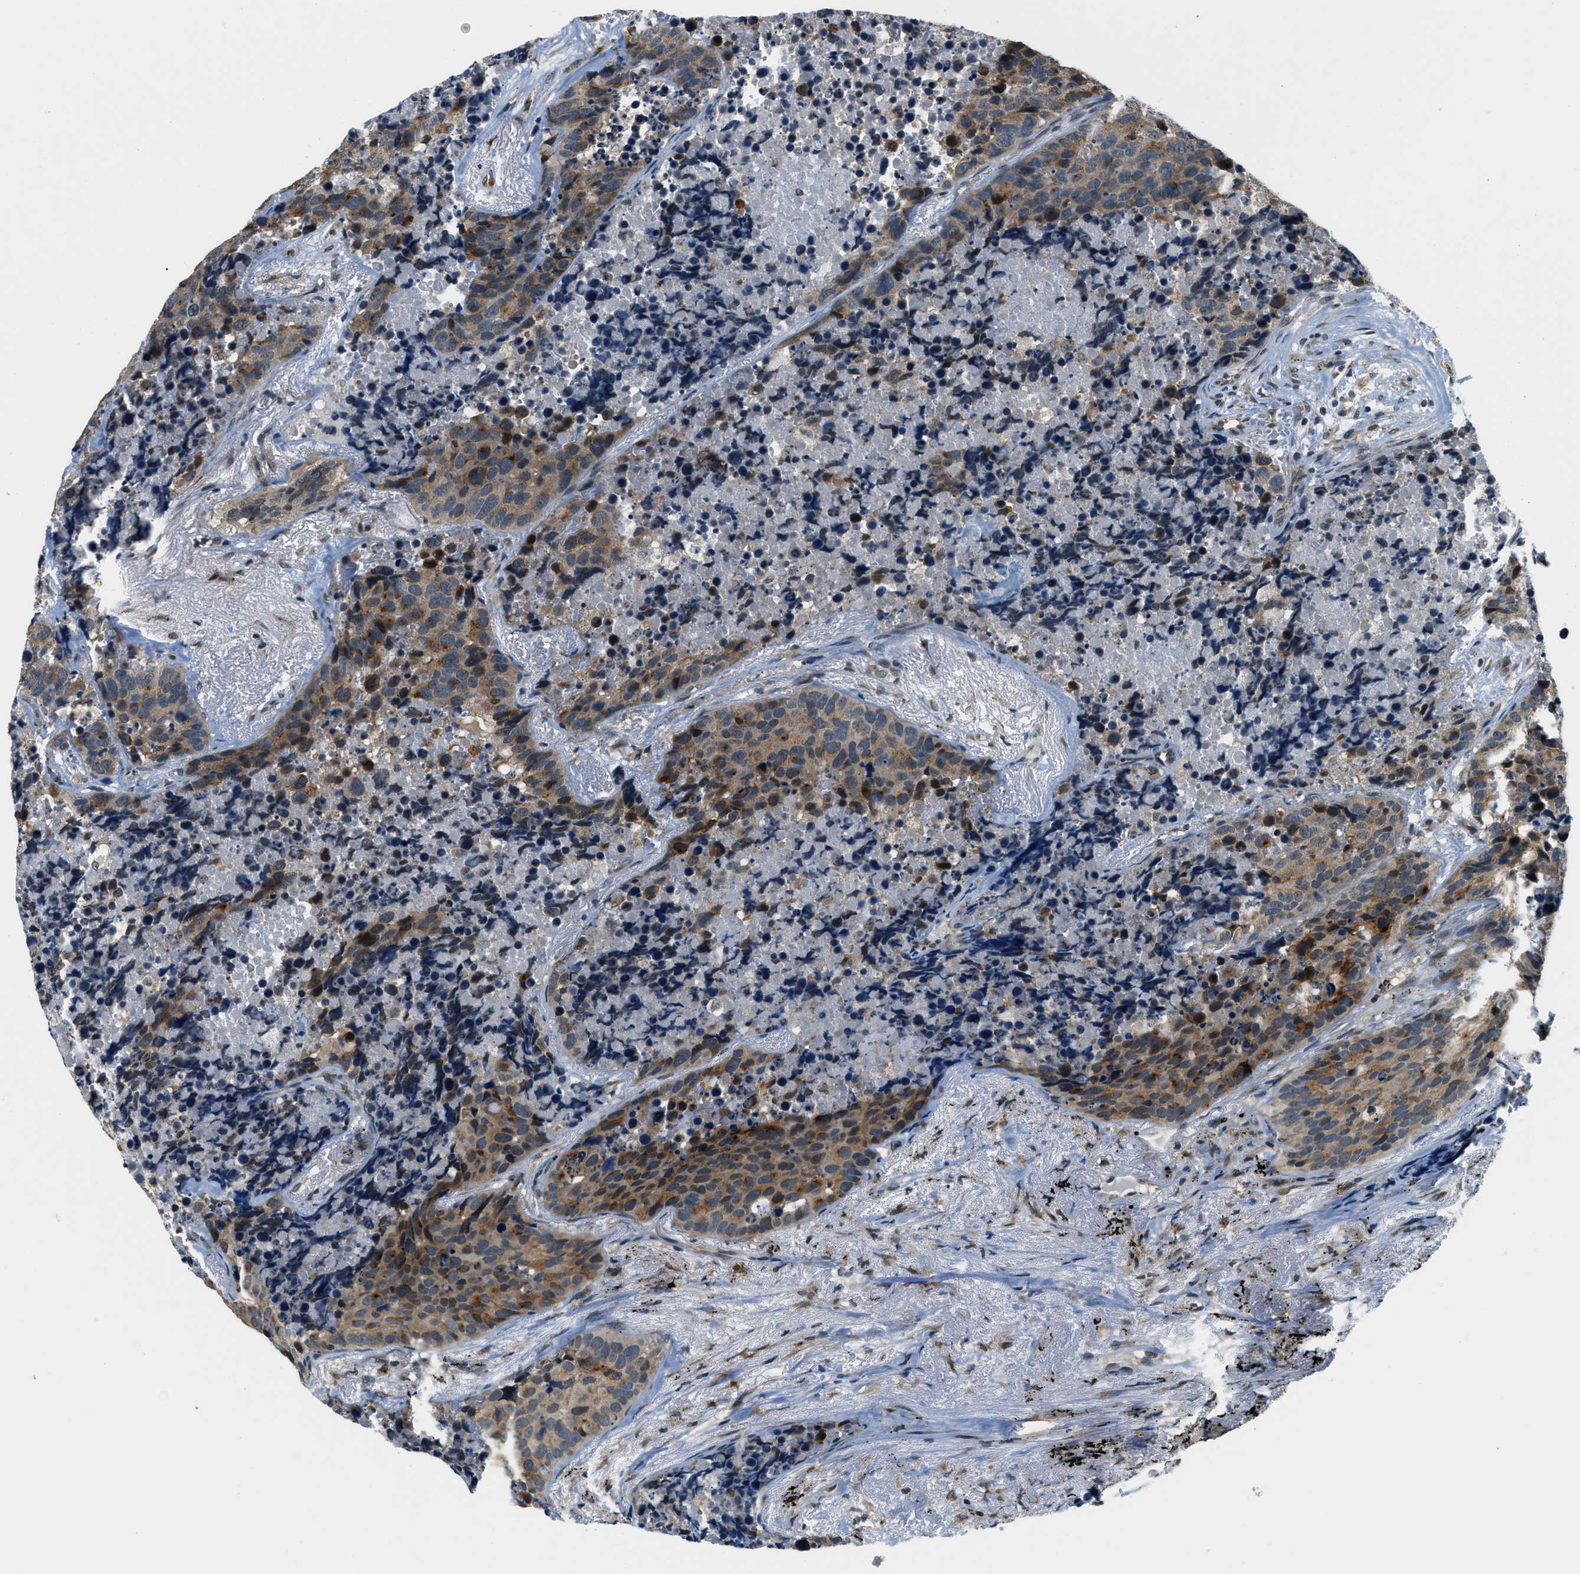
{"staining": {"intensity": "moderate", "quantity": ">75%", "location": "cytoplasmic/membranous"}, "tissue": "carcinoid", "cell_type": "Tumor cells", "image_type": "cancer", "snomed": [{"axis": "morphology", "description": "Carcinoid, malignant, NOS"}, {"axis": "topography", "description": "Lung"}], "caption": "Protein analysis of malignant carcinoid tissue exhibits moderate cytoplasmic/membranous staining in approximately >75% of tumor cells.", "gene": "RAB11FIP1", "patient": {"sex": "male", "age": 60}}